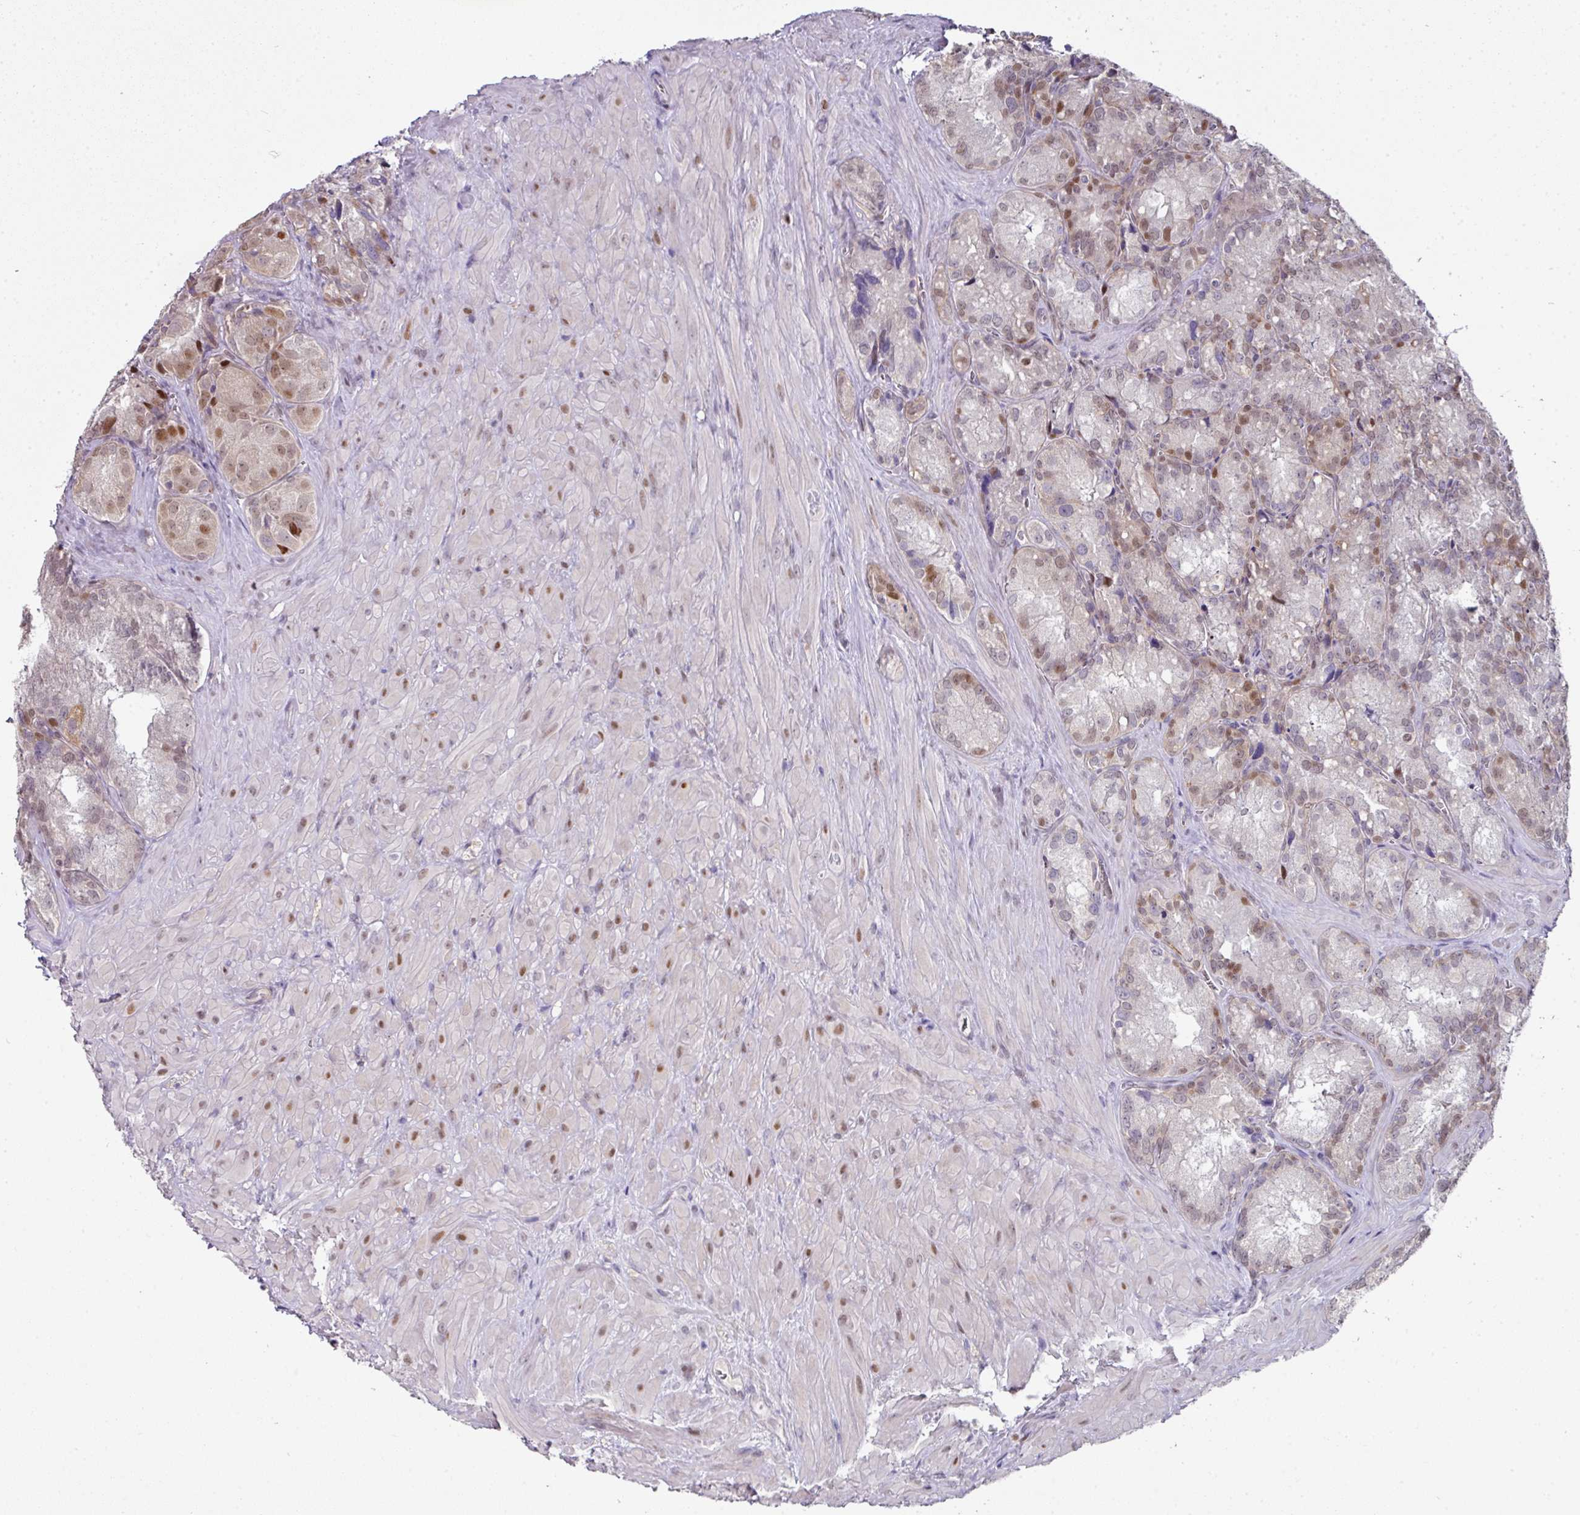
{"staining": {"intensity": "moderate", "quantity": "<25%", "location": "nuclear"}, "tissue": "seminal vesicle", "cell_type": "Glandular cells", "image_type": "normal", "snomed": [{"axis": "morphology", "description": "Normal tissue, NOS"}, {"axis": "topography", "description": "Seminal veicle"}], "caption": "Glandular cells exhibit low levels of moderate nuclear positivity in approximately <25% of cells in unremarkable human seminal vesicle. (DAB = brown stain, brightfield microscopy at high magnification).", "gene": "ANKRD18A", "patient": {"sex": "male", "age": 62}}